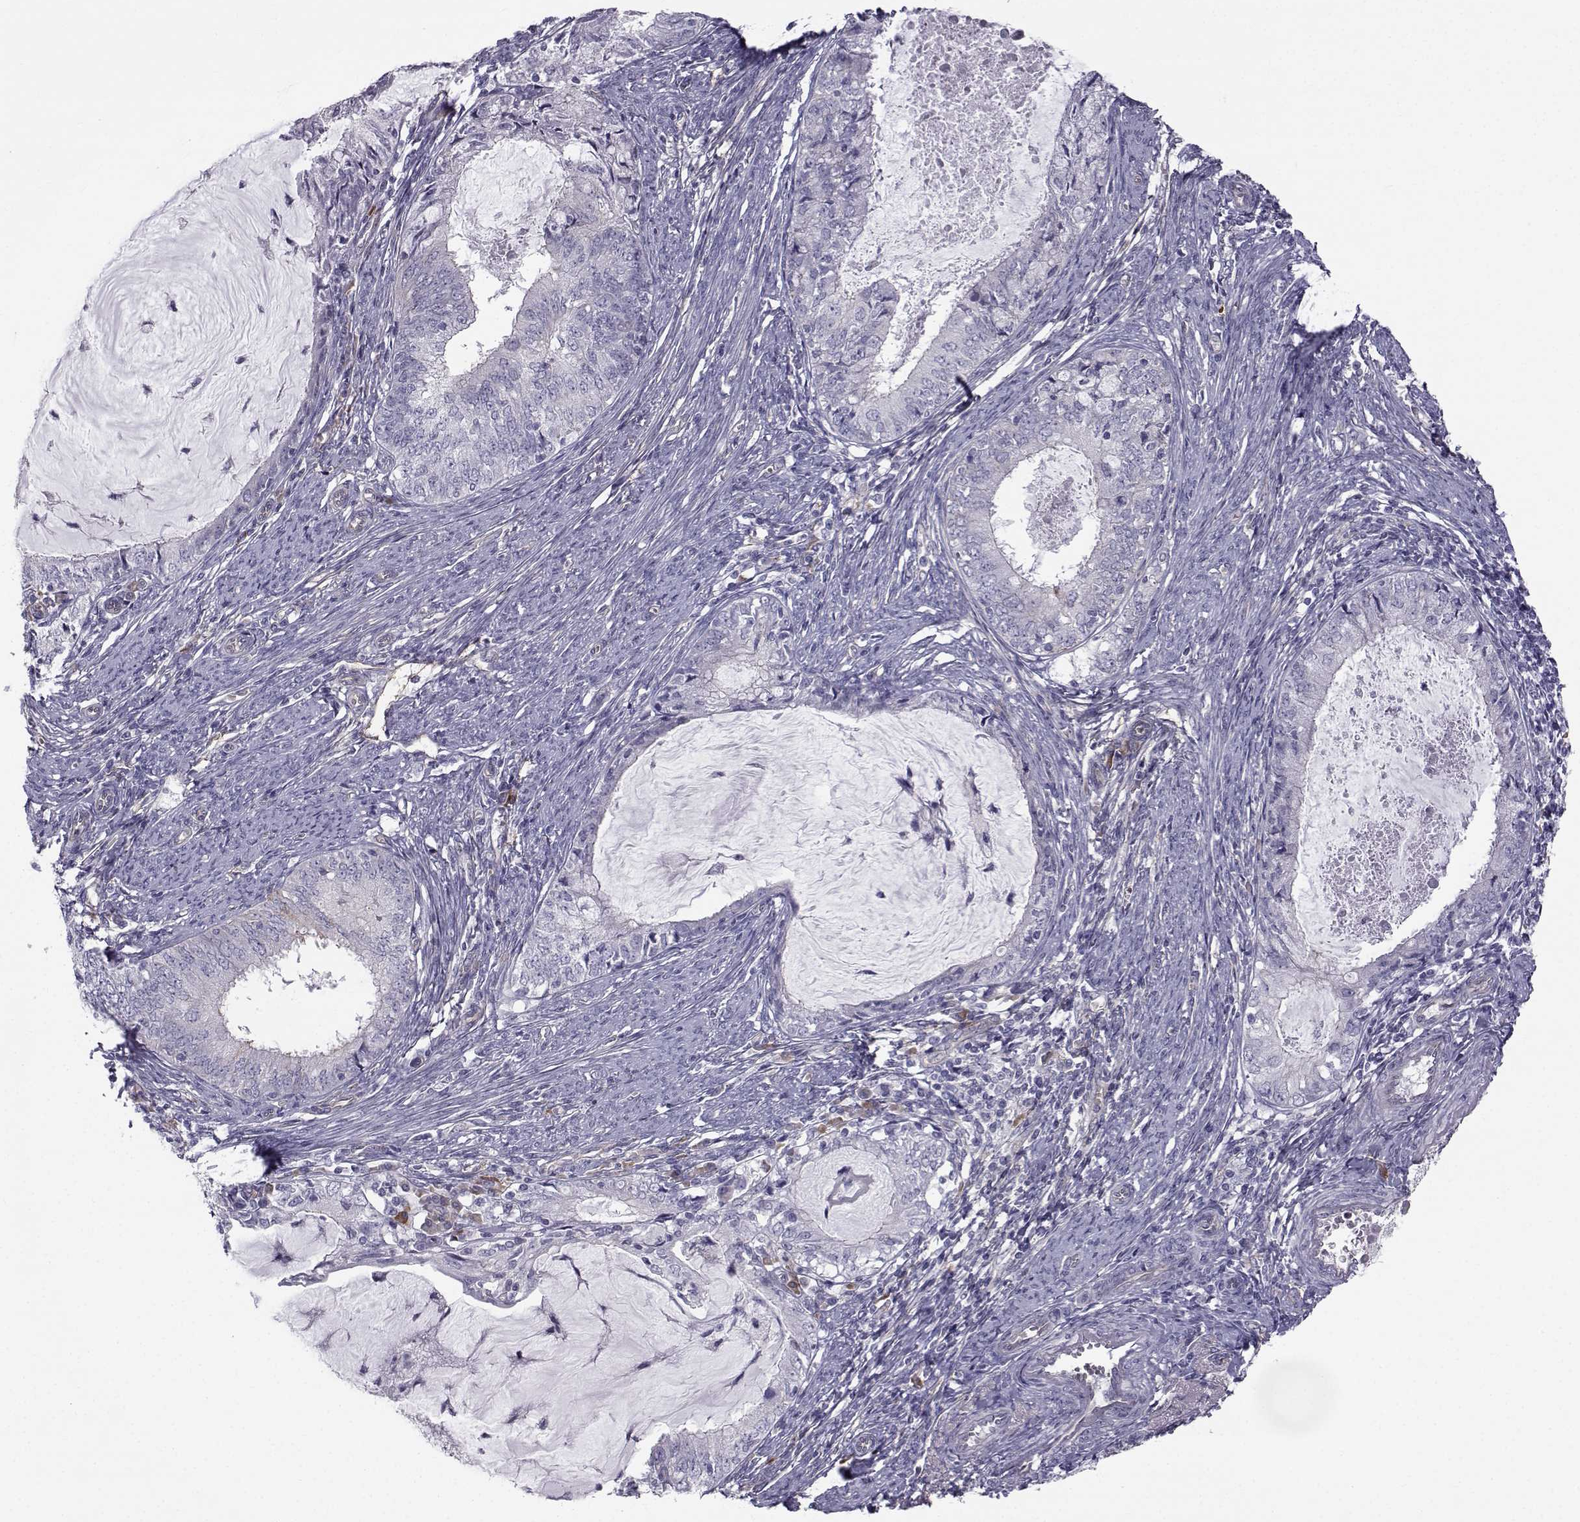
{"staining": {"intensity": "negative", "quantity": "none", "location": "none"}, "tissue": "endometrial cancer", "cell_type": "Tumor cells", "image_type": "cancer", "snomed": [{"axis": "morphology", "description": "Adenocarcinoma, NOS"}, {"axis": "topography", "description": "Endometrium"}], "caption": "Tumor cells are negative for protein expression in human endometrial cancer.", "gene": "QPCT", "patient": {"sex": "female", "age": 57}}